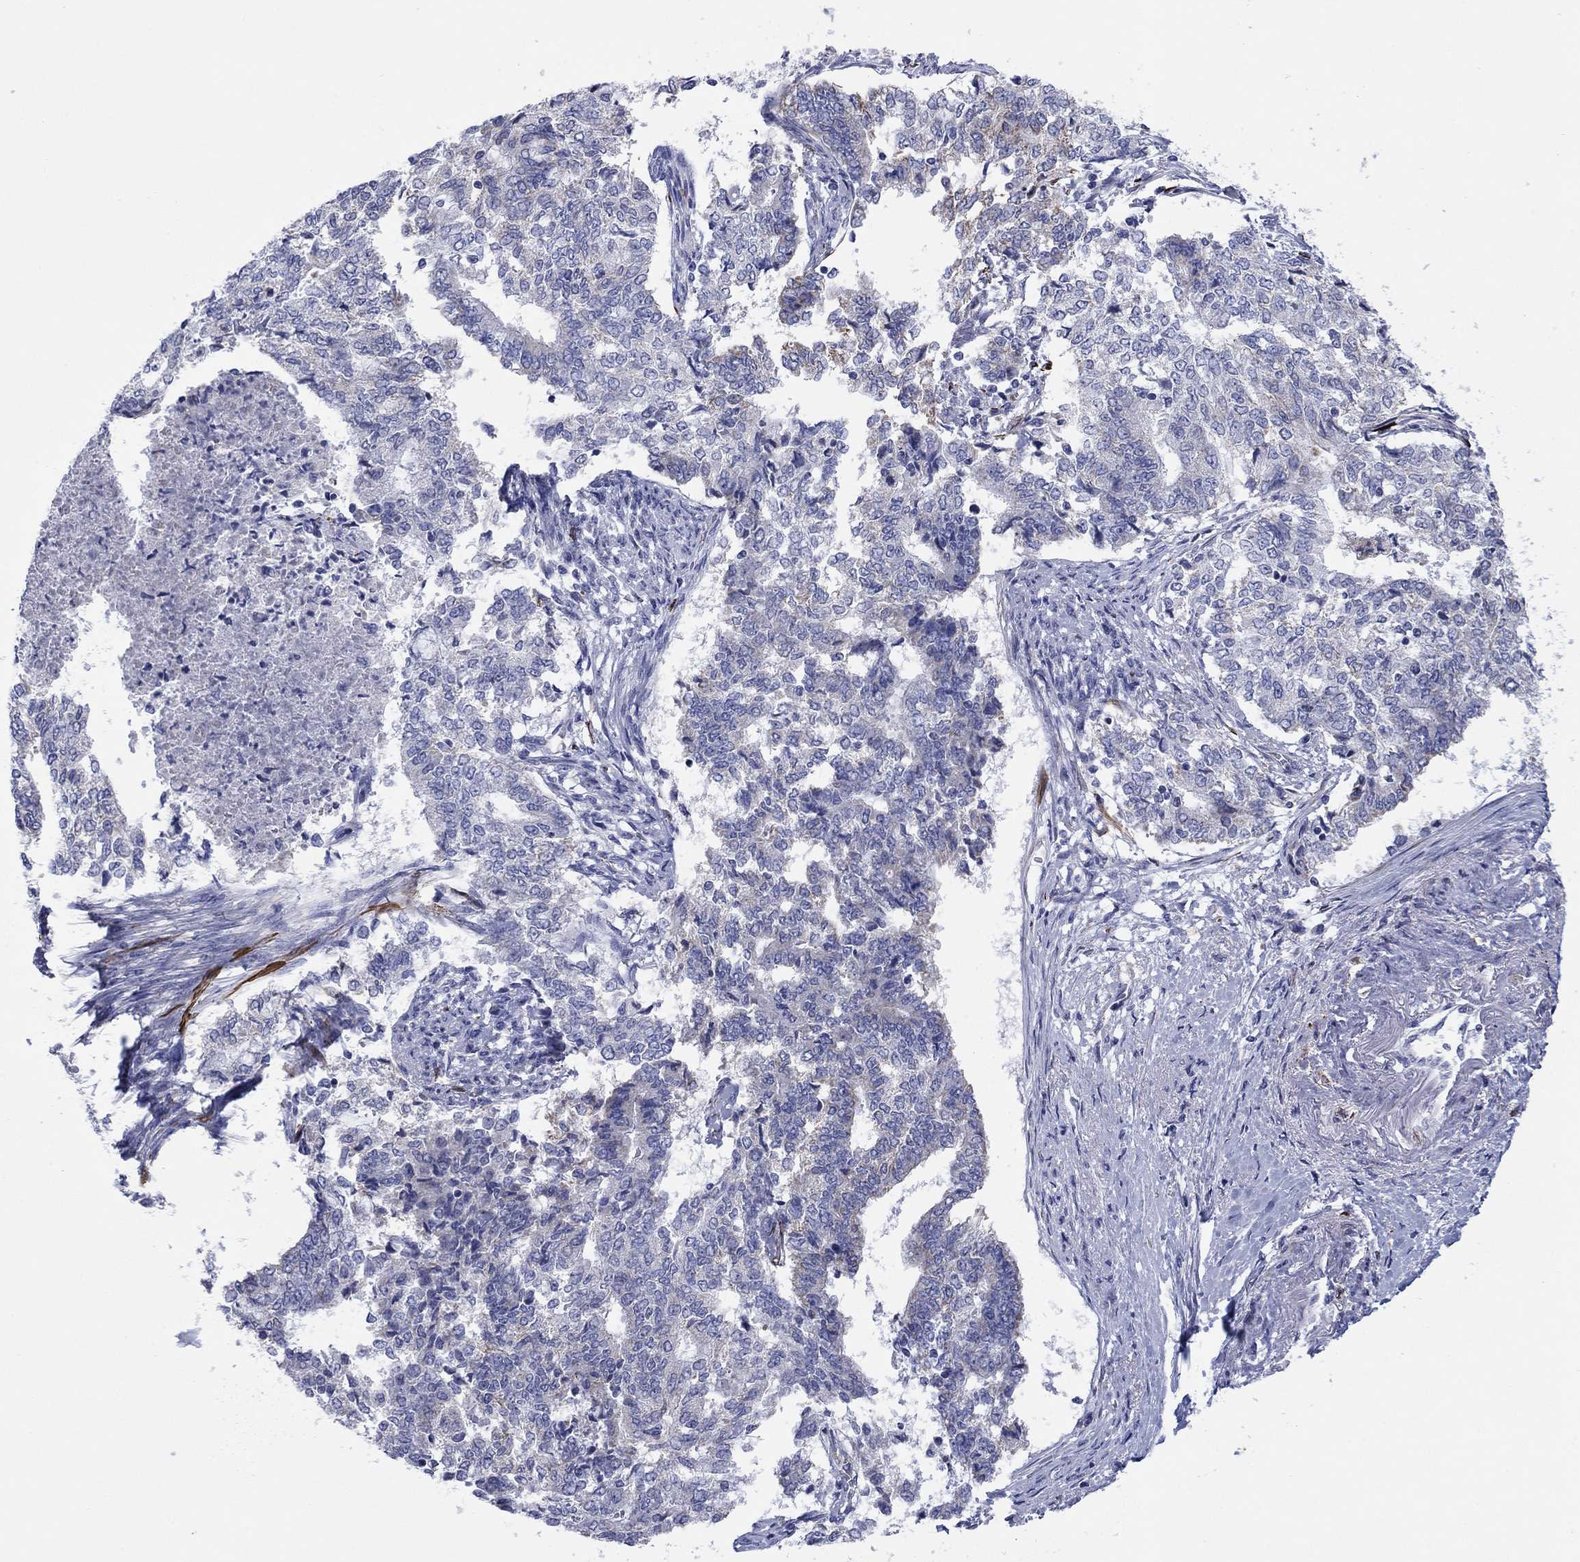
{"staining": {"intensity": "moderate", "quantity": "25%-75%", "location": "cytoplasmic/membranous"}, "tissue": "endometrial cancer", "cell_type": "Tumor cells", "image_type": "cancer", "snomed": [{"axis": "morphology", "description": "Adenocarcinoma, NOS"}, {"axis": "topography", "description": "Endometrium"}], "caption": "This histopathology image displays endometrial adenocarcinoma stained with immunohistochemistry to label a protein in brown. The cytoplasmic/membranous of tumor cells show moderate positivity for the protein. Nuclei are counter-stained blue.", "gene": "MGST3", "patient": {"sex": "female", "age": 65}}